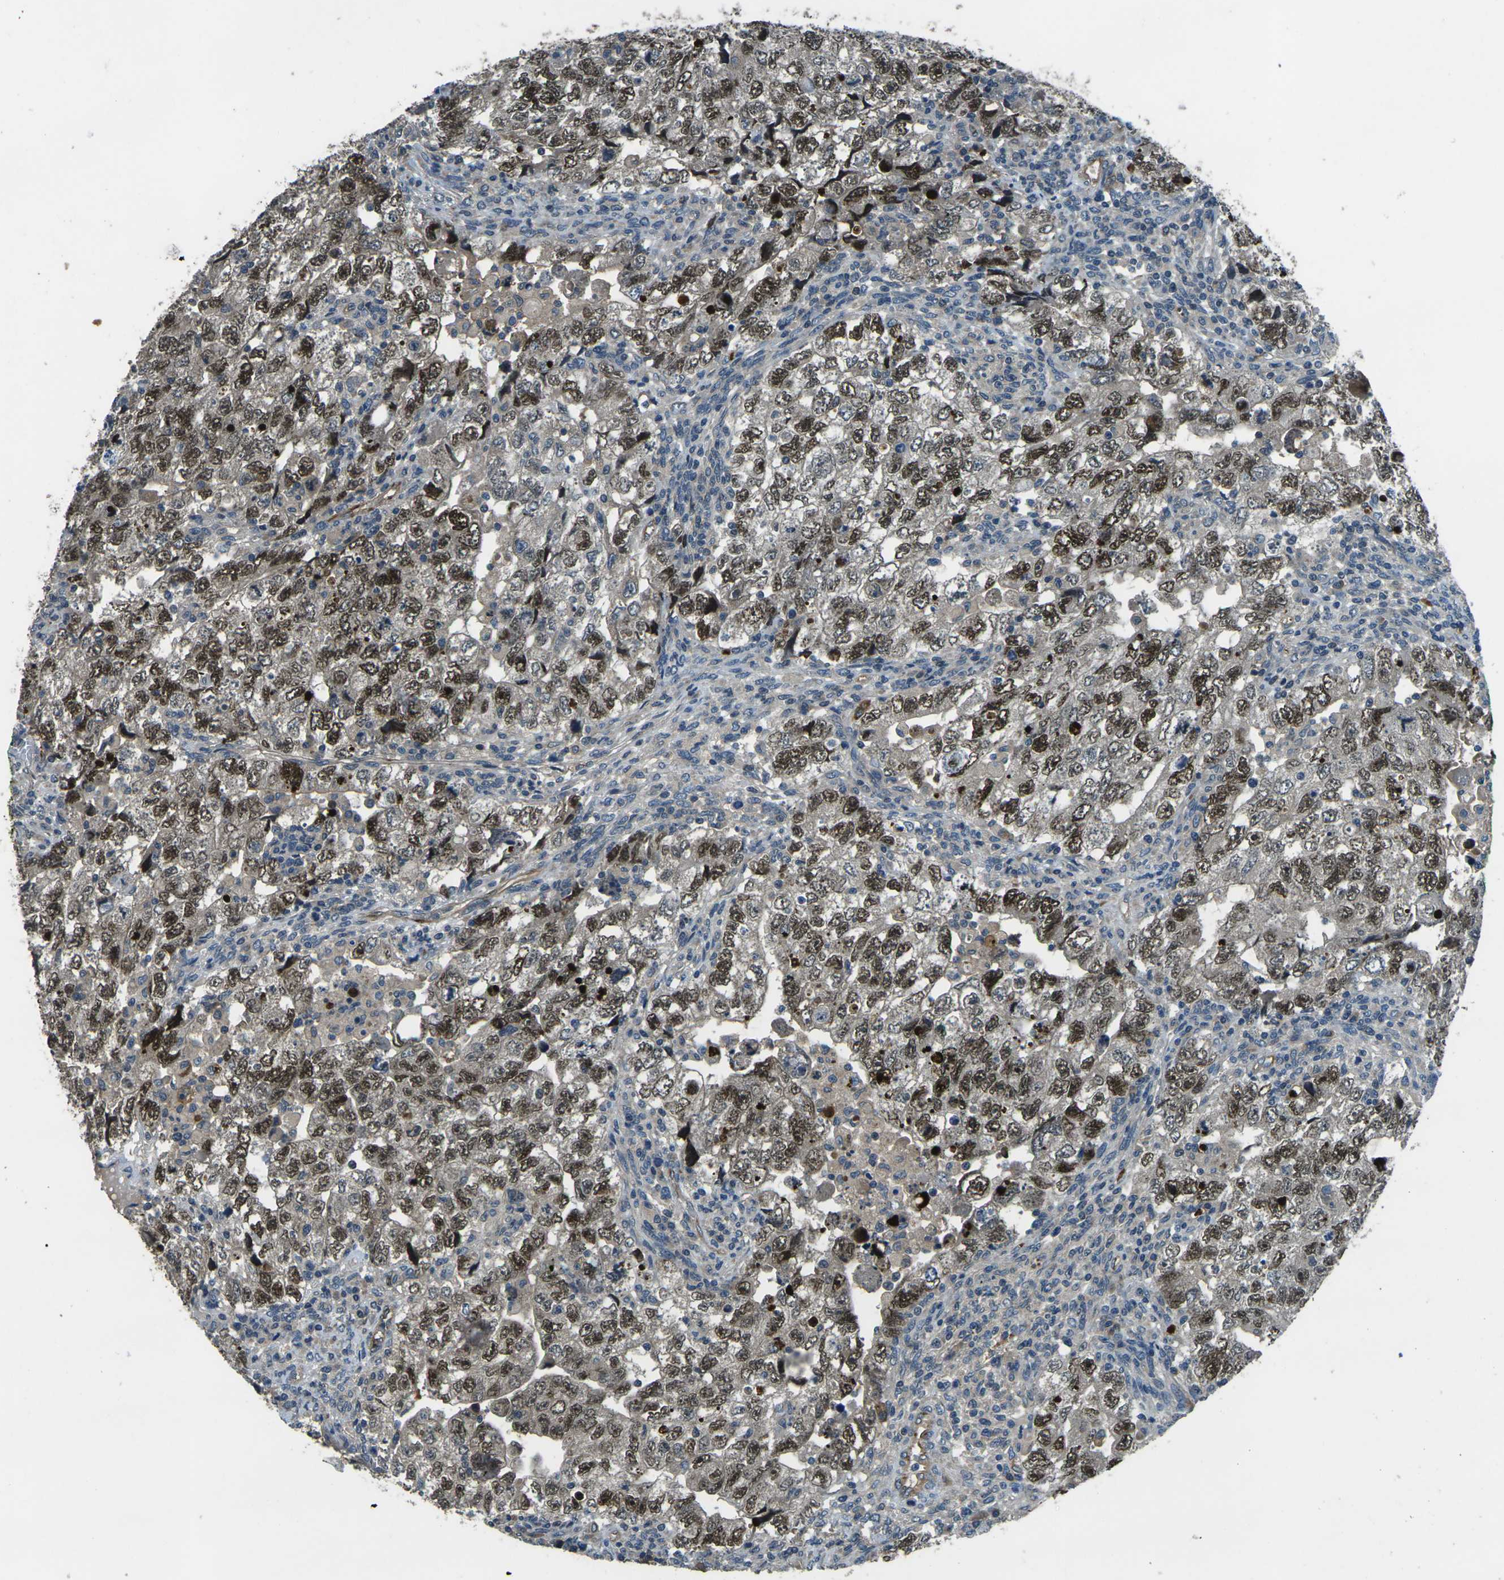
{"staining": {"intensity": "strong", "quantity": ">75%", "location": "cytoplasmic/membranous,nuclear"}, "tissue": "testis cancer", "cell_type": "Tumor cells", "image_type": "cancer", "snomed": [{"axis": "morphology", "description": "Seminoma, NOS"}, {"axis": "topography", "description": "Testis"}], "caption": "Protein staining of testis cancer (seminoma) tissue demonstrates strong cytoplasmic/membranous and nuclear staining in approximately >75% of tumor cells. (DAB = brown stain, brightfield microscopy at high magnification).", "gene": "AFAP1", "patient": {"sex": "male", "age": 22}}